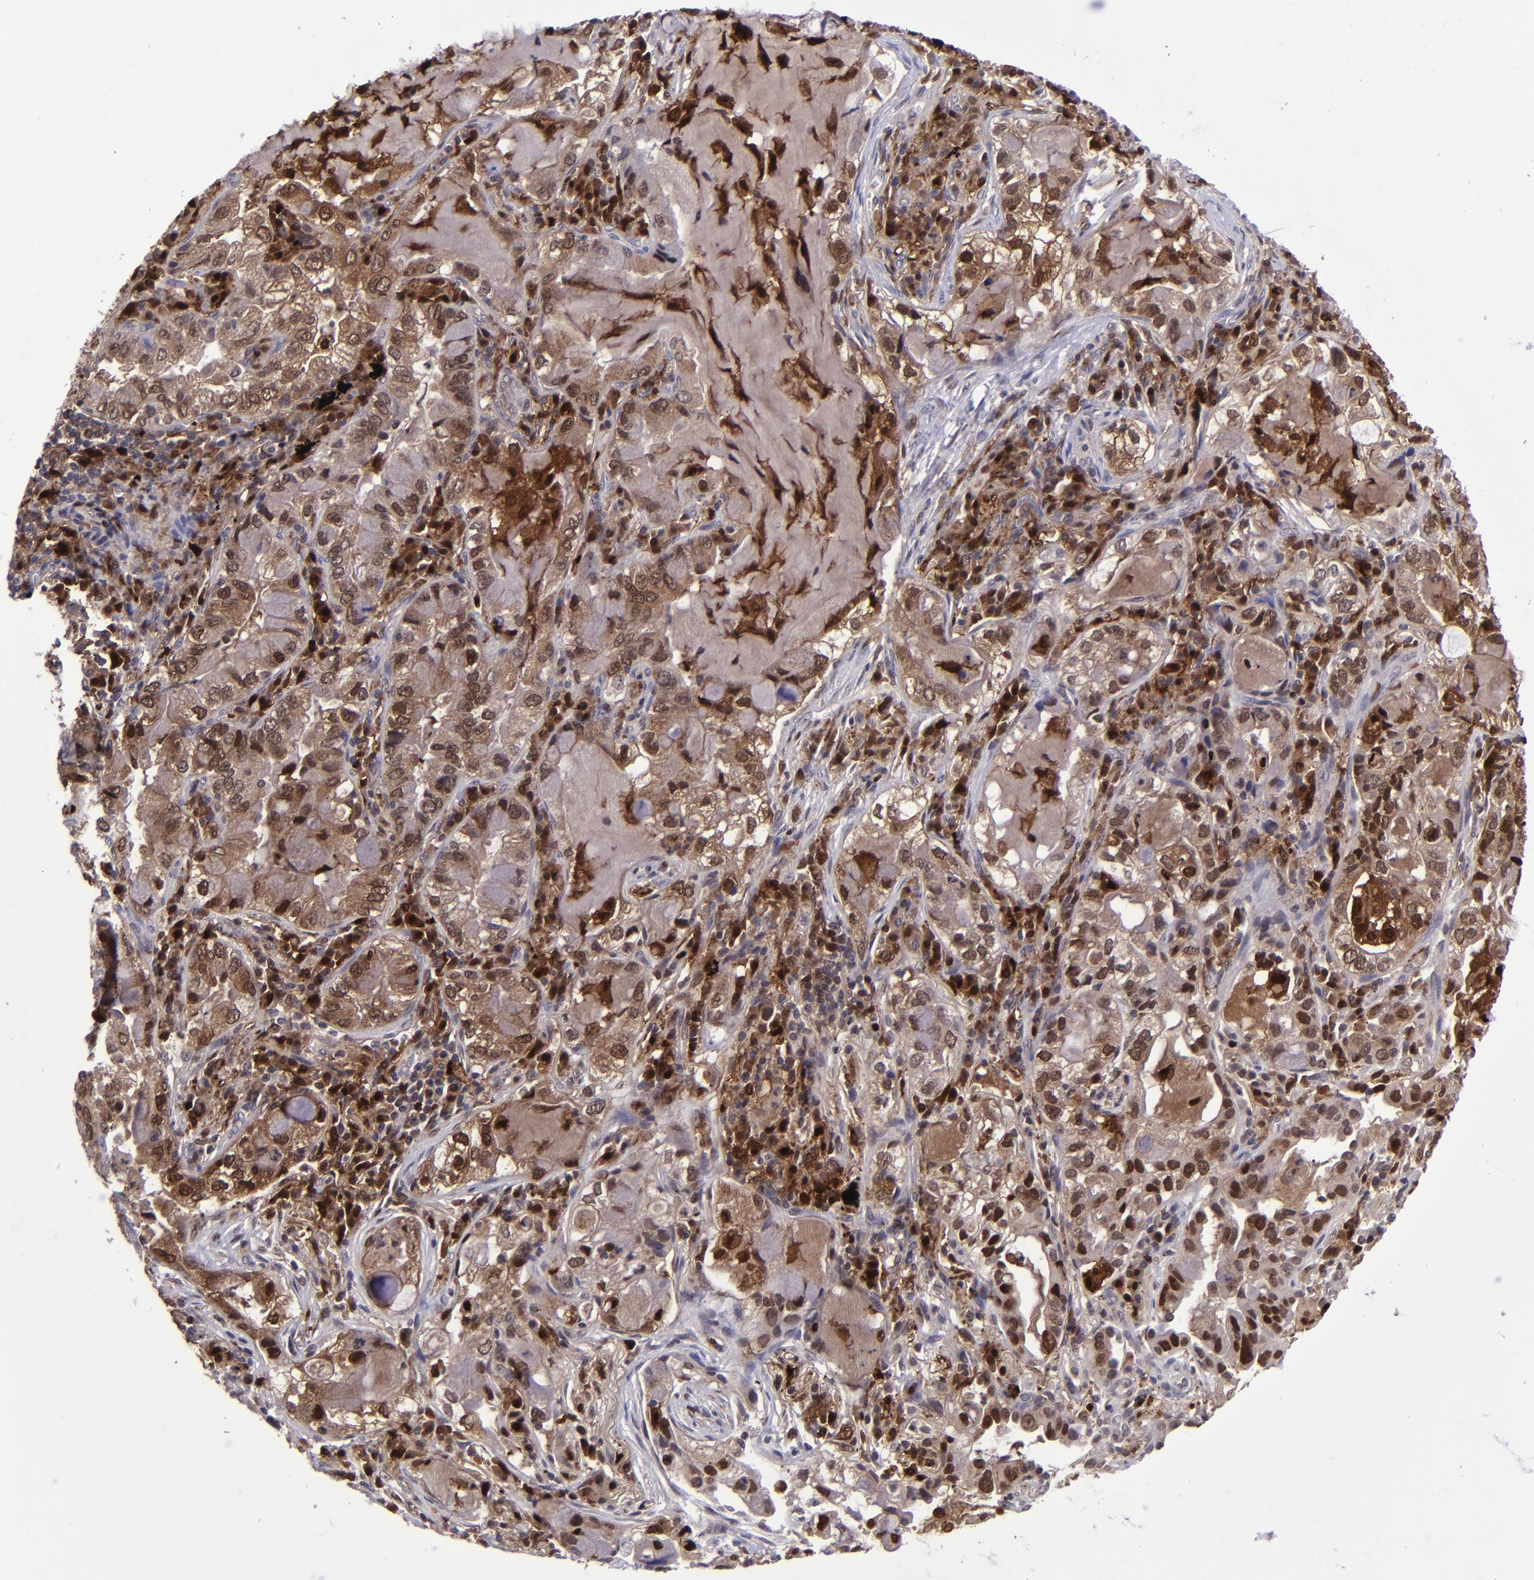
{"staining": {"intensity": "moderate", "quantity": "25%-75%", "location": "cytoplasmic/membranous,nuclear"}, "tissue": "lung cancer", "cell_type": "Tumor cells", "image_type": "cancer", "snomed": [{"axis": "morphology", "description": "Adenocarcinoma, NOS"}, {"axis": "topography", "description": "Lung"}], "caption": "Immunohistochemistry micrograph of adenocarcinoma (lung) stained for a protein (brown), which displays medium levels of moderate cytoplasmic/membranous and nuclear expression in approximately 25%-75% of tumor cells.", "gene": "TYMP", "patient": {"sex": "female", "age": 50}}